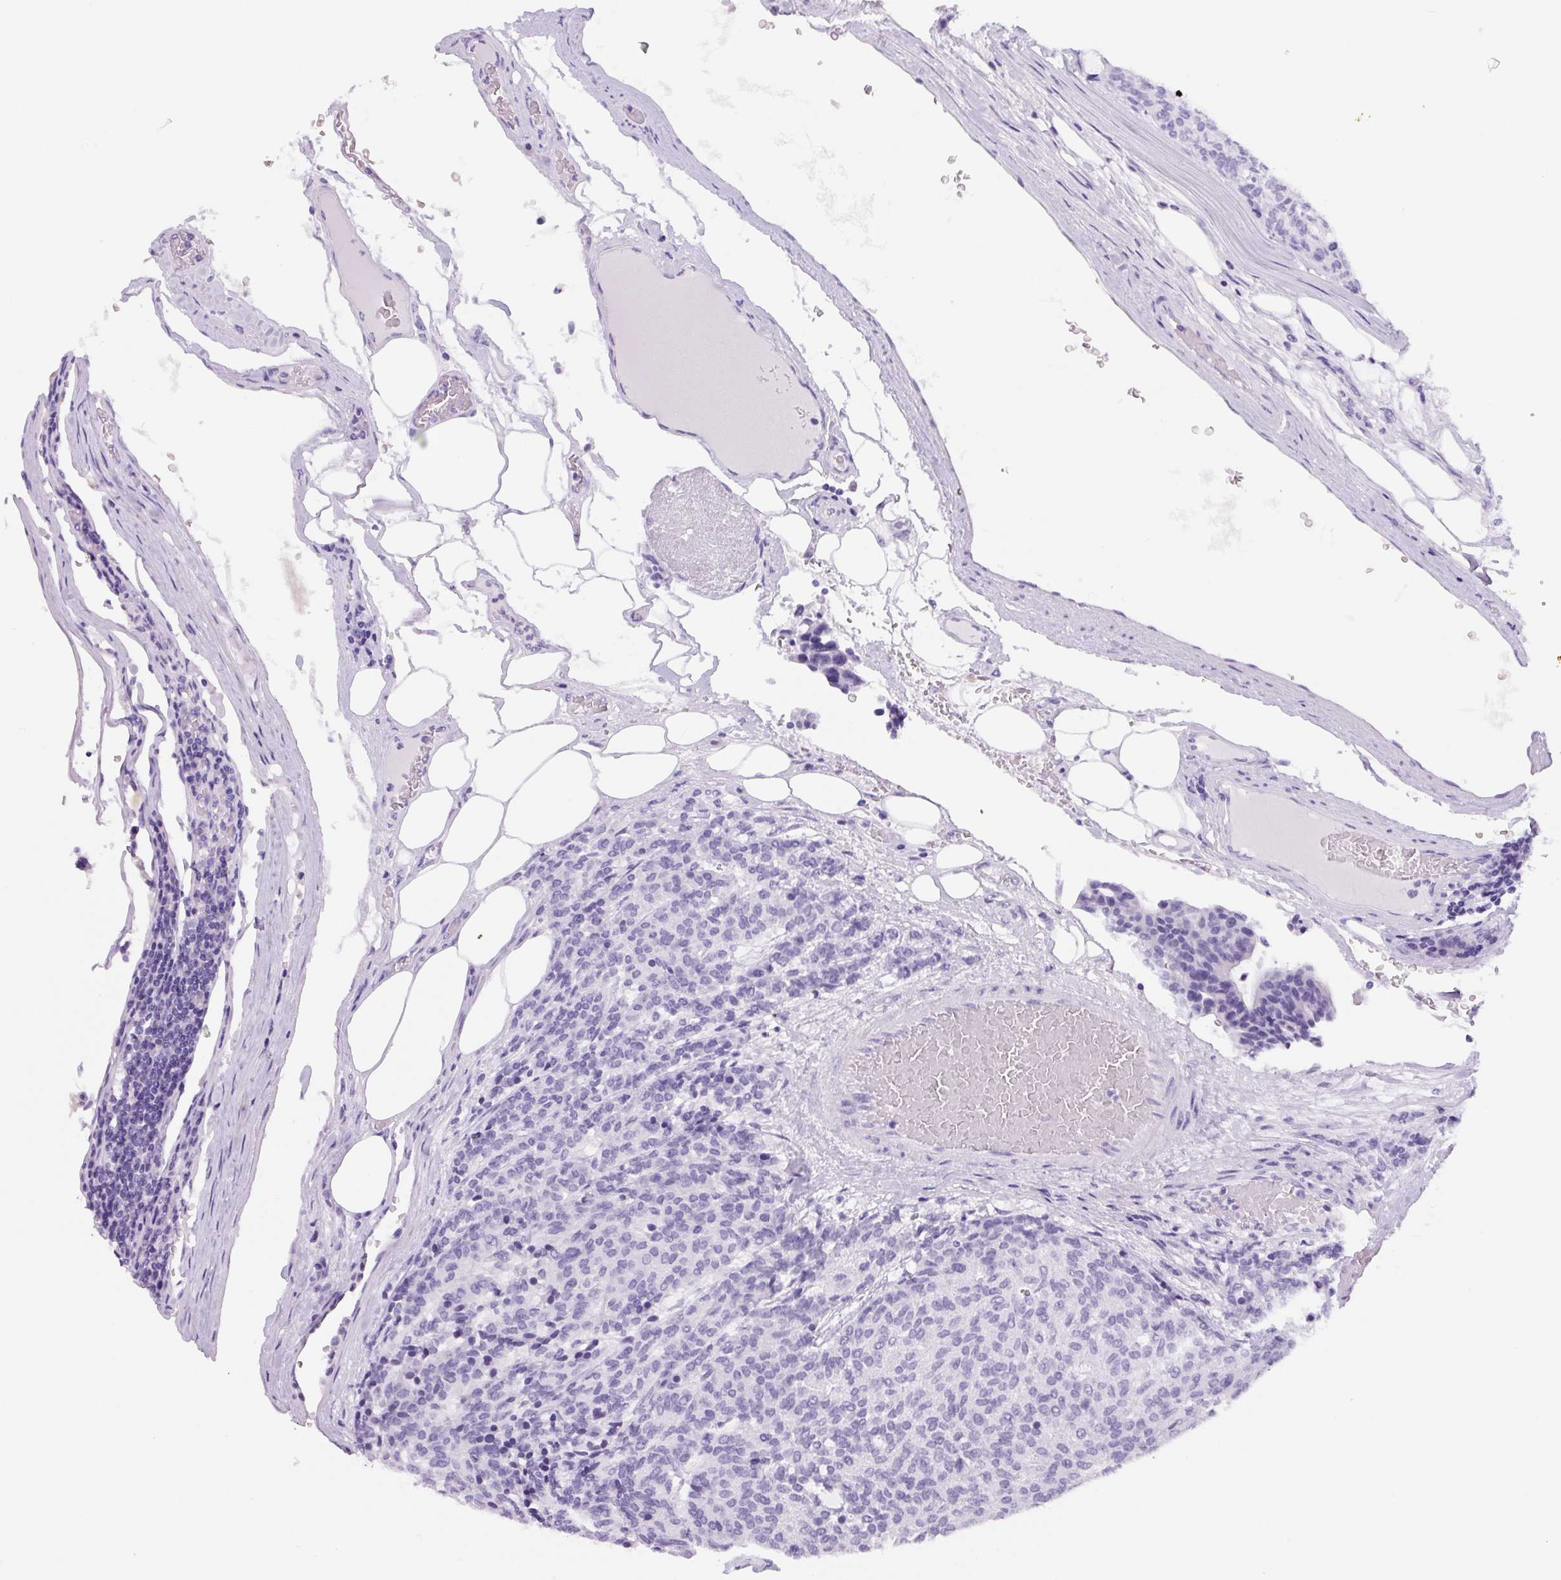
{"staining": {"intensity": "negative", "quantity": "none", "location": "none"}, "tissue": "carcinoid", "cell_type": "Tumor cells", "image_type": "cancer", "snomed": [{"axis": "morphology", "description": "Carcinoid, malignant, NOS"}, {"axis": "topography", "description": "Pancreas"}], "caption": "A high-resolution micrograph shows immunohistochemistry staining of carcinoid, which demonstrates no significant expression in tumor cells.", "gene": "PRRT1", "patient": {"sex": "female", "age": 54}}